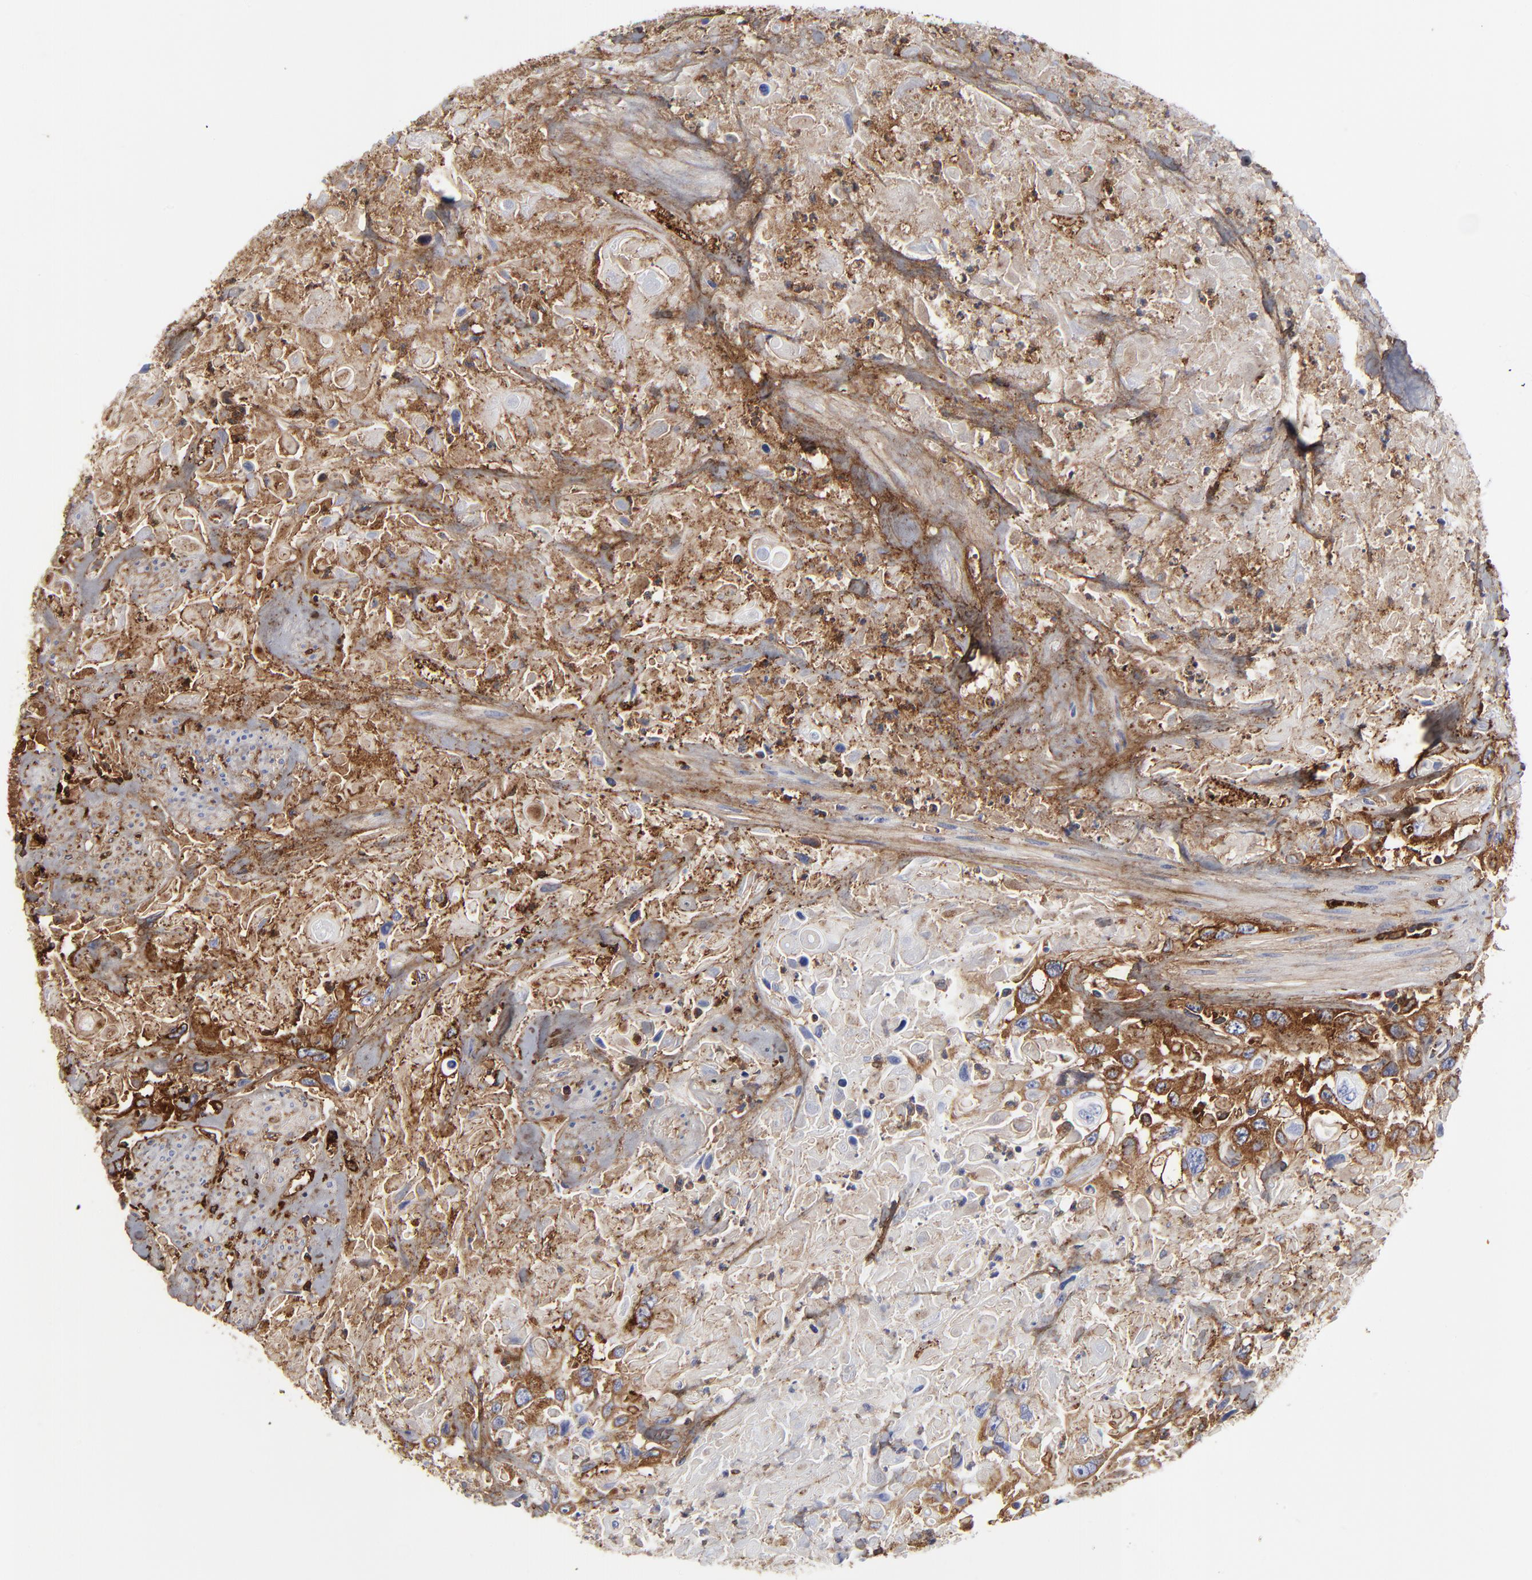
{"staining": {"intensity": "moderate", "quantity": ">75%", "location": "cytoplasmic/membranous"}, "tissue": "urothelial cancer", "cell_type": "Tumor cells", "image_type": "cancer", "snomed": [{"axis": "morphology", "description": "Urothelial carcinoma, High grade"}, {"axis": "topography", "description": "Urinary bladder"}], "caption": "A high-resolution micrograph shows immunohistochemistry staining of urothelial cancer, which exhibits moderate cytoplasmic/membranous positivity in about >75% of tumor cells.", "gene": "DCN", "patient": {"sex": "female", "age": 84}}